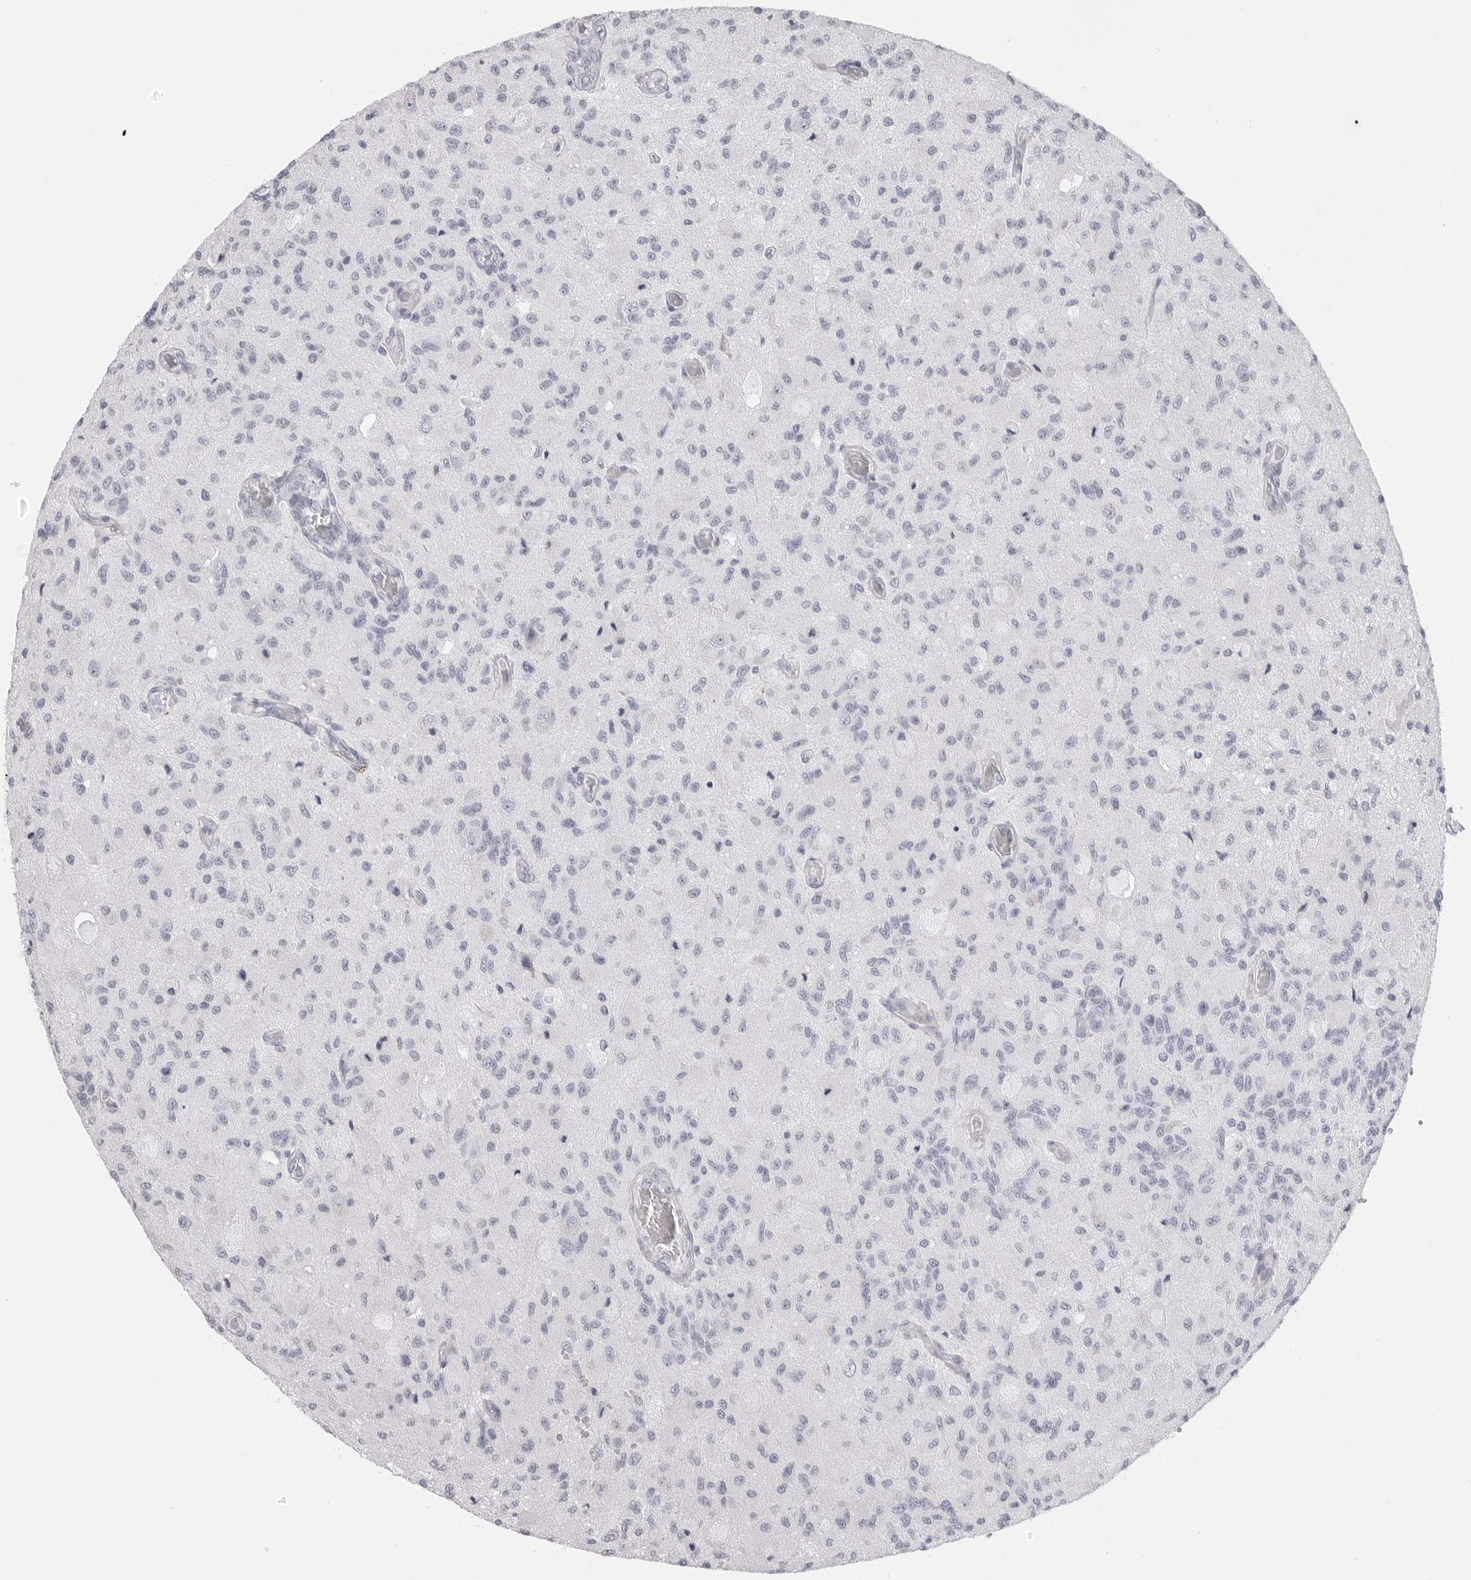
{"staining": {"intensity": "negative", "quantity": "none", "location": "none"}, "tissue": "glioma", "cell_type": "Tumor cells", "image_type": "cancer", "snomed": [{"axis": "morphology", "description": "Normal tissue, NOS"}, {"axis": "morphology", "description": "Glioma, malignant, High grade"}, {"axis": "topography", "description": "Cerebral cortex"}], "caption": "Image shows no protein staining in tumor cells of malignant glioma (high-grade) tissue.", "gene": "TSSK1B", "patient": {"sex": "male", "age": 77}}